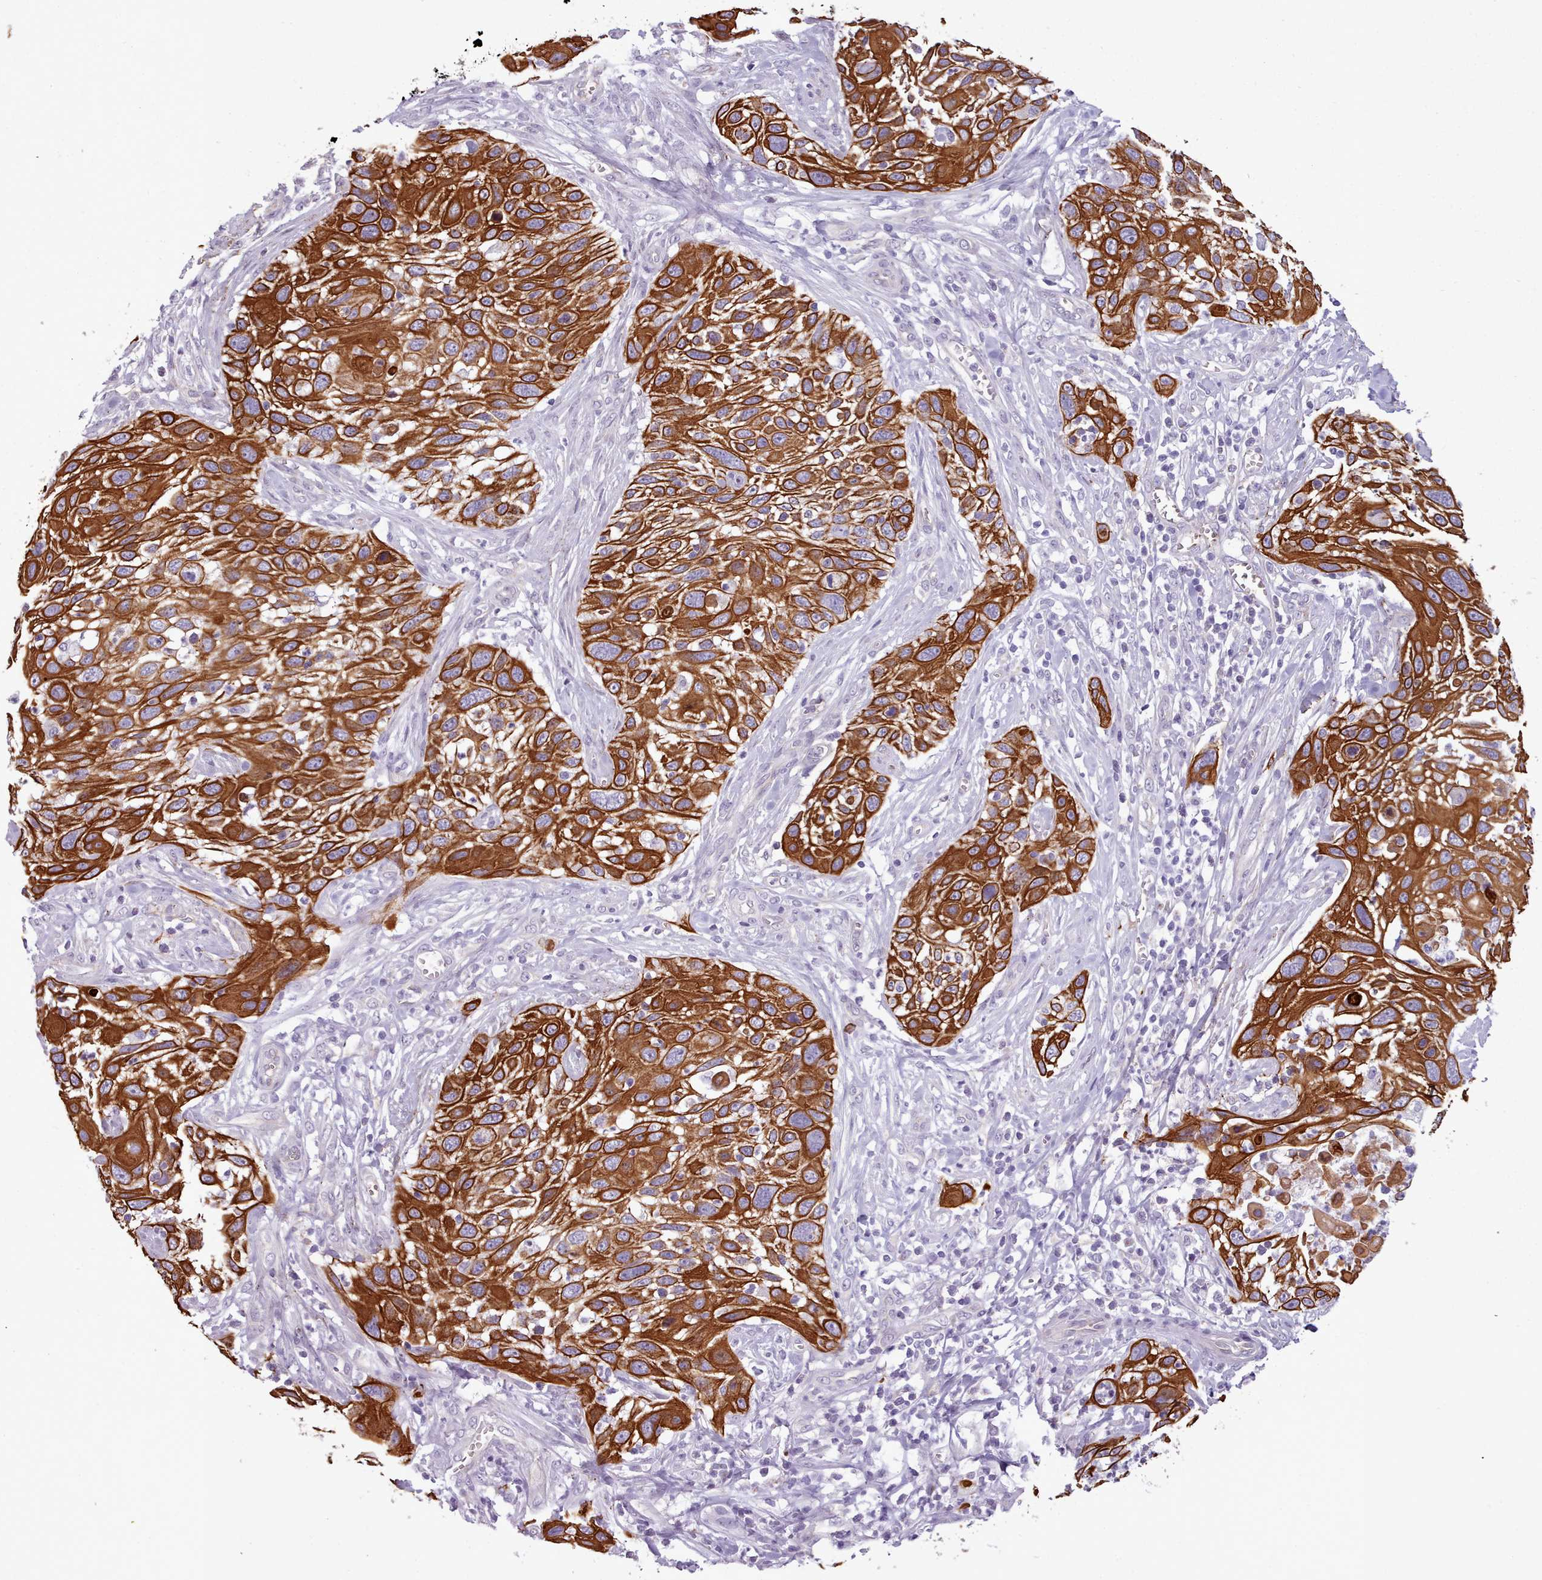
{"staining": {"intensity": "strong", "quantity": ">75%", "location": "cytoplasmic/membranous"}, "tissue": "cervical cancer", "cell_type": "Tumor cells", "image_type": "cancer", "snomed": [{"axis": "morphology", "description": "Squamous cell carcinoma, NOS"}, {"axis": "topography", "description": "Cervix"}], "caption": "A brown stain shows strong cytoplasmic/membranous positivity of a protein in human squamous cell carcinoma (cervical) tumor cells. Using DAB (brown) and hematoxylin (blue) stains, captured at high magnification using brightfield microscopy.", "gene": "PLD4", "patient": {"sex": "female", "age": 70}}